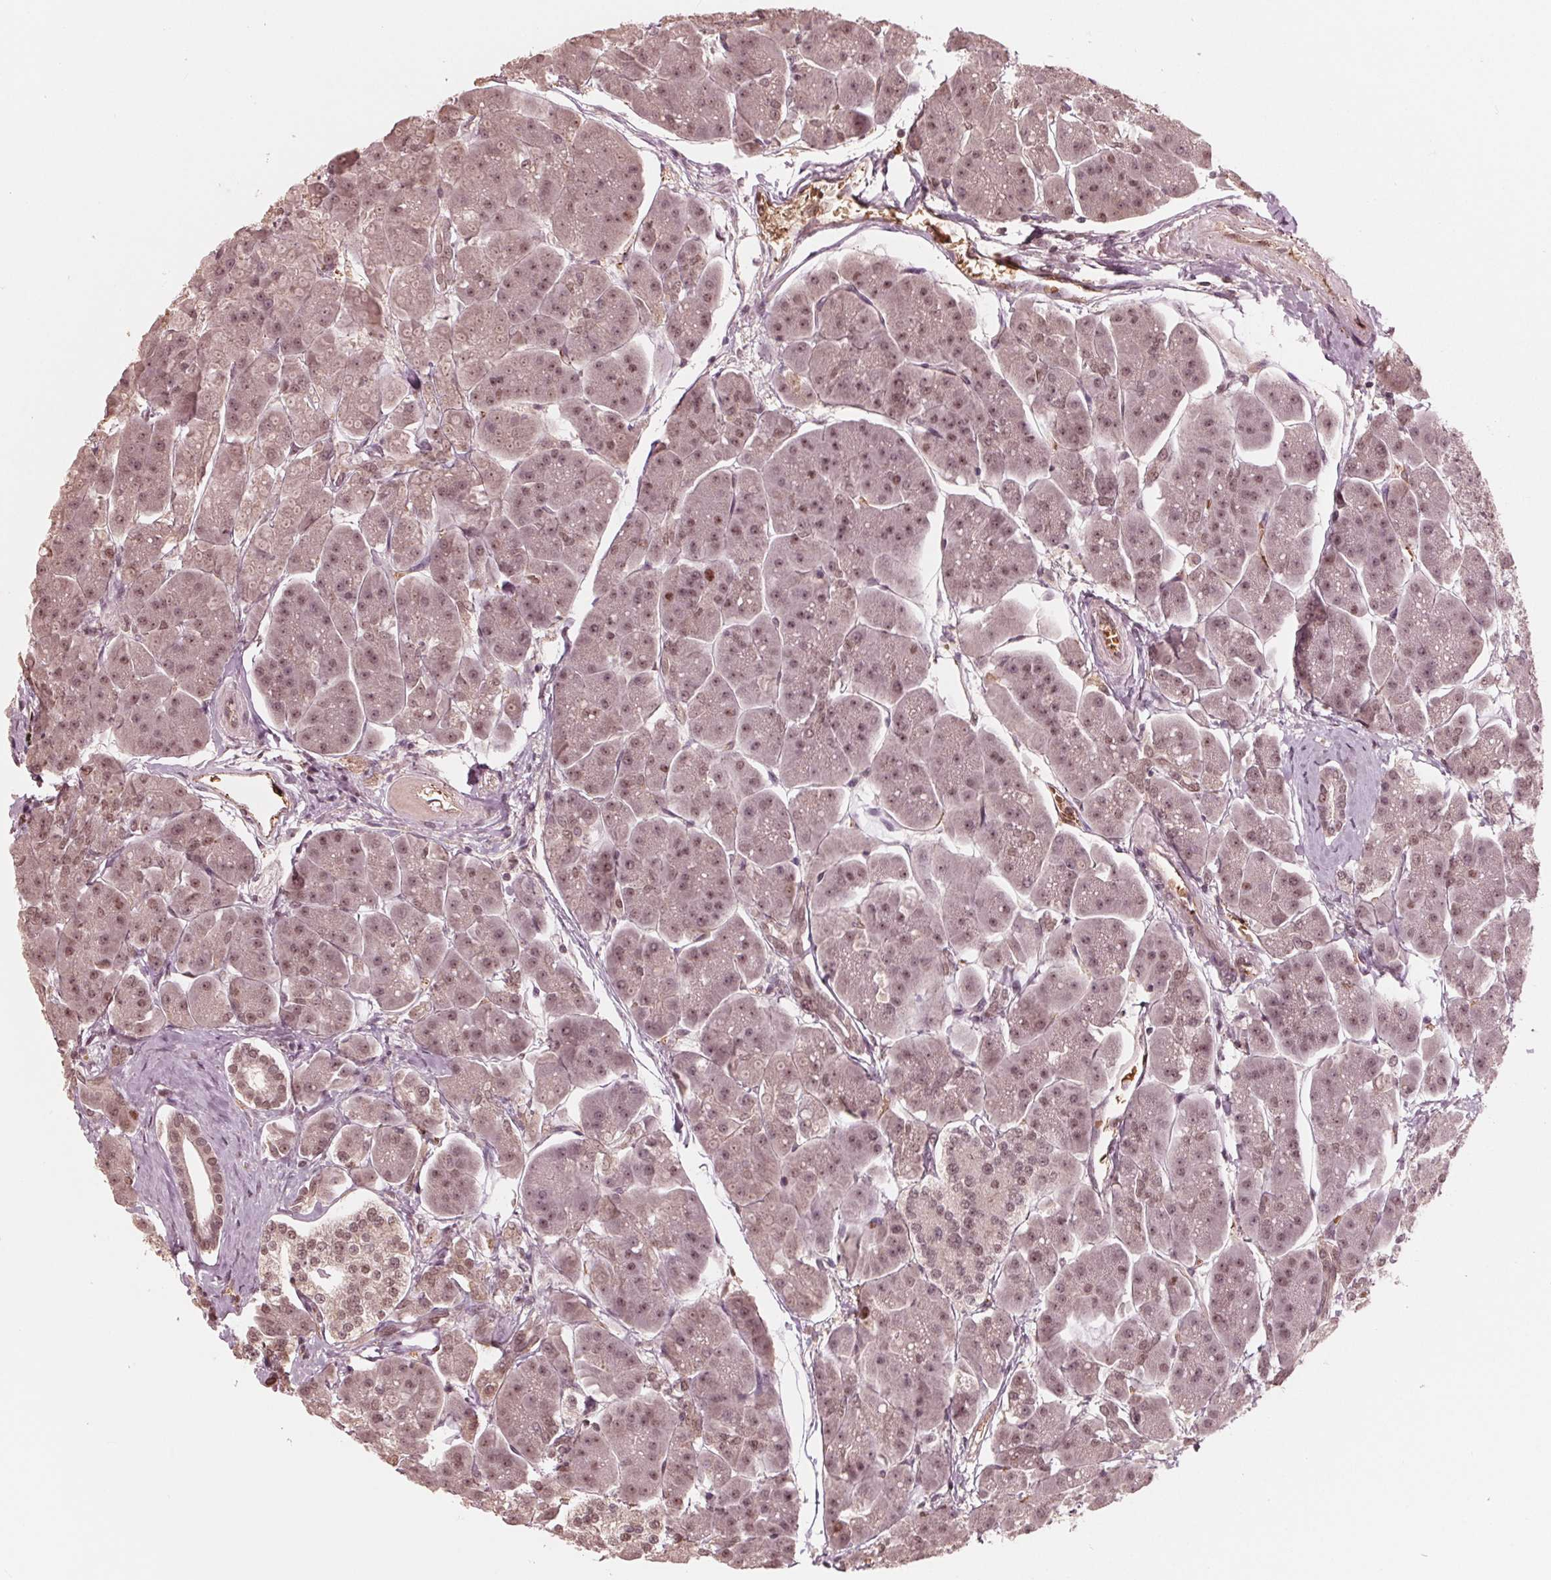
{"staining": {"intensity": "weak", "quantity": "25%-75%", "location": "nuclear"}, "tissue": "pancreas", "cell_type": "Exocrine glandular cells", "image_type": "normal", "snomed": [{"axis": "morphology", "description": "Normal tissue, NOS"}, {"axis": "topography", "description": "Adipose tissue"}, {"axis": "topography", "description": "Pancreas"}, {"axis": "topography", "description": "Peripheral nerve tissue"}], "caption": "Immunohistochemical staining of unremarkable human pancreas shows 25%-75% levels of weak nuclear protein staining in about 25%-75% of exocrine glandular cells. Ihc stains the protein in brown and the nuclei are stained blue.", "gene": "HIRIP3", "patient": {"sex": "female", "age": 58}}